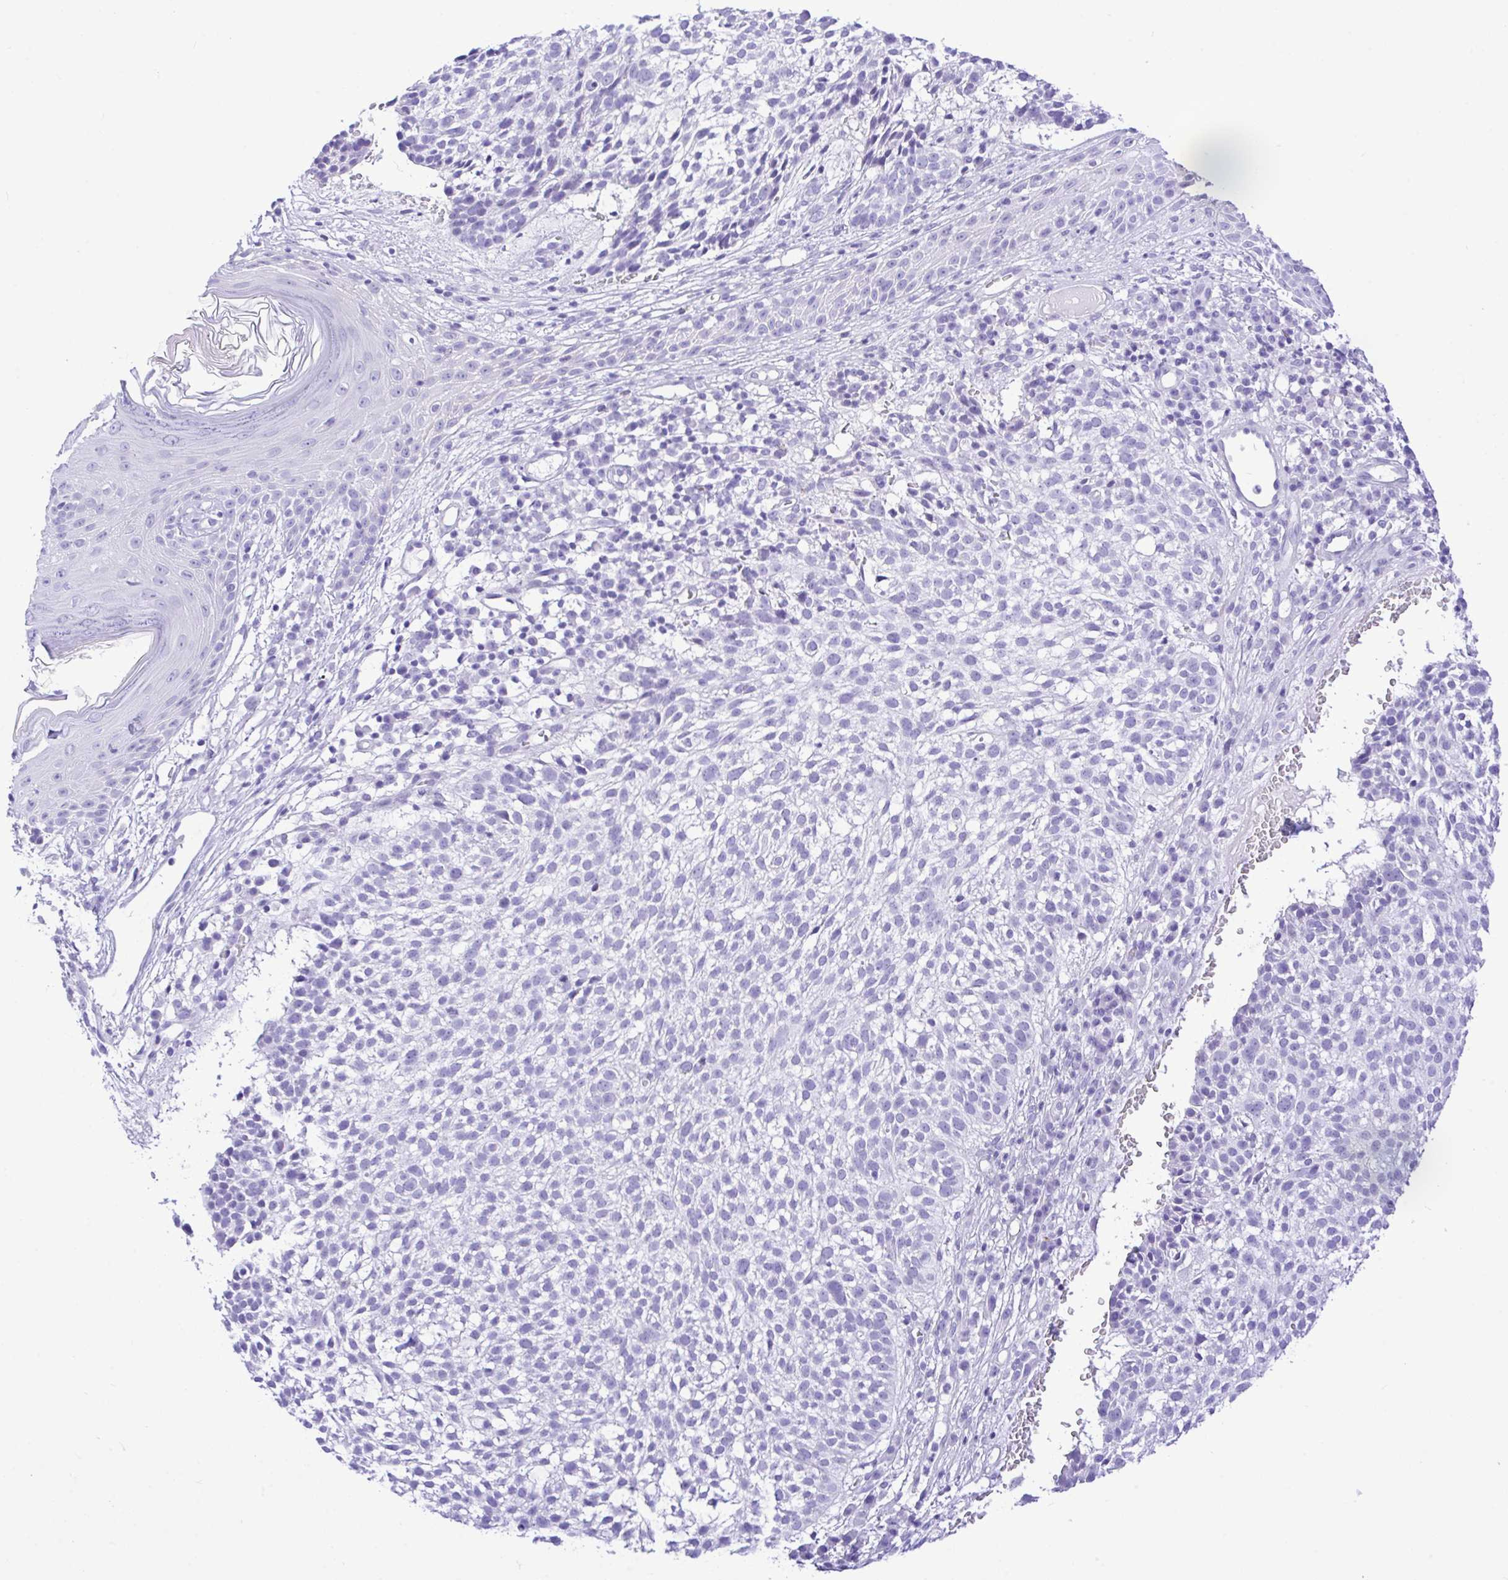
{"staining": {"intensity": "negative", "quantity": "none", "location": "none"}, "tissue": "skin cancer", "cell_type": "Tumor cells", "image_type": "cancer", "snomed": [{"axis": "morphology", "description": "Basal cell carcinoma"}, {"axis": "topography", "description": "Skin"}, {"axis": "topography", "description": "Skin of scalp"}], "caption": "Tumor cells are negative for brown protein staining in basal cell carcinoma (skin).", "gene": "SELENOV", "patient": {"sex": "female", "age": 45}}